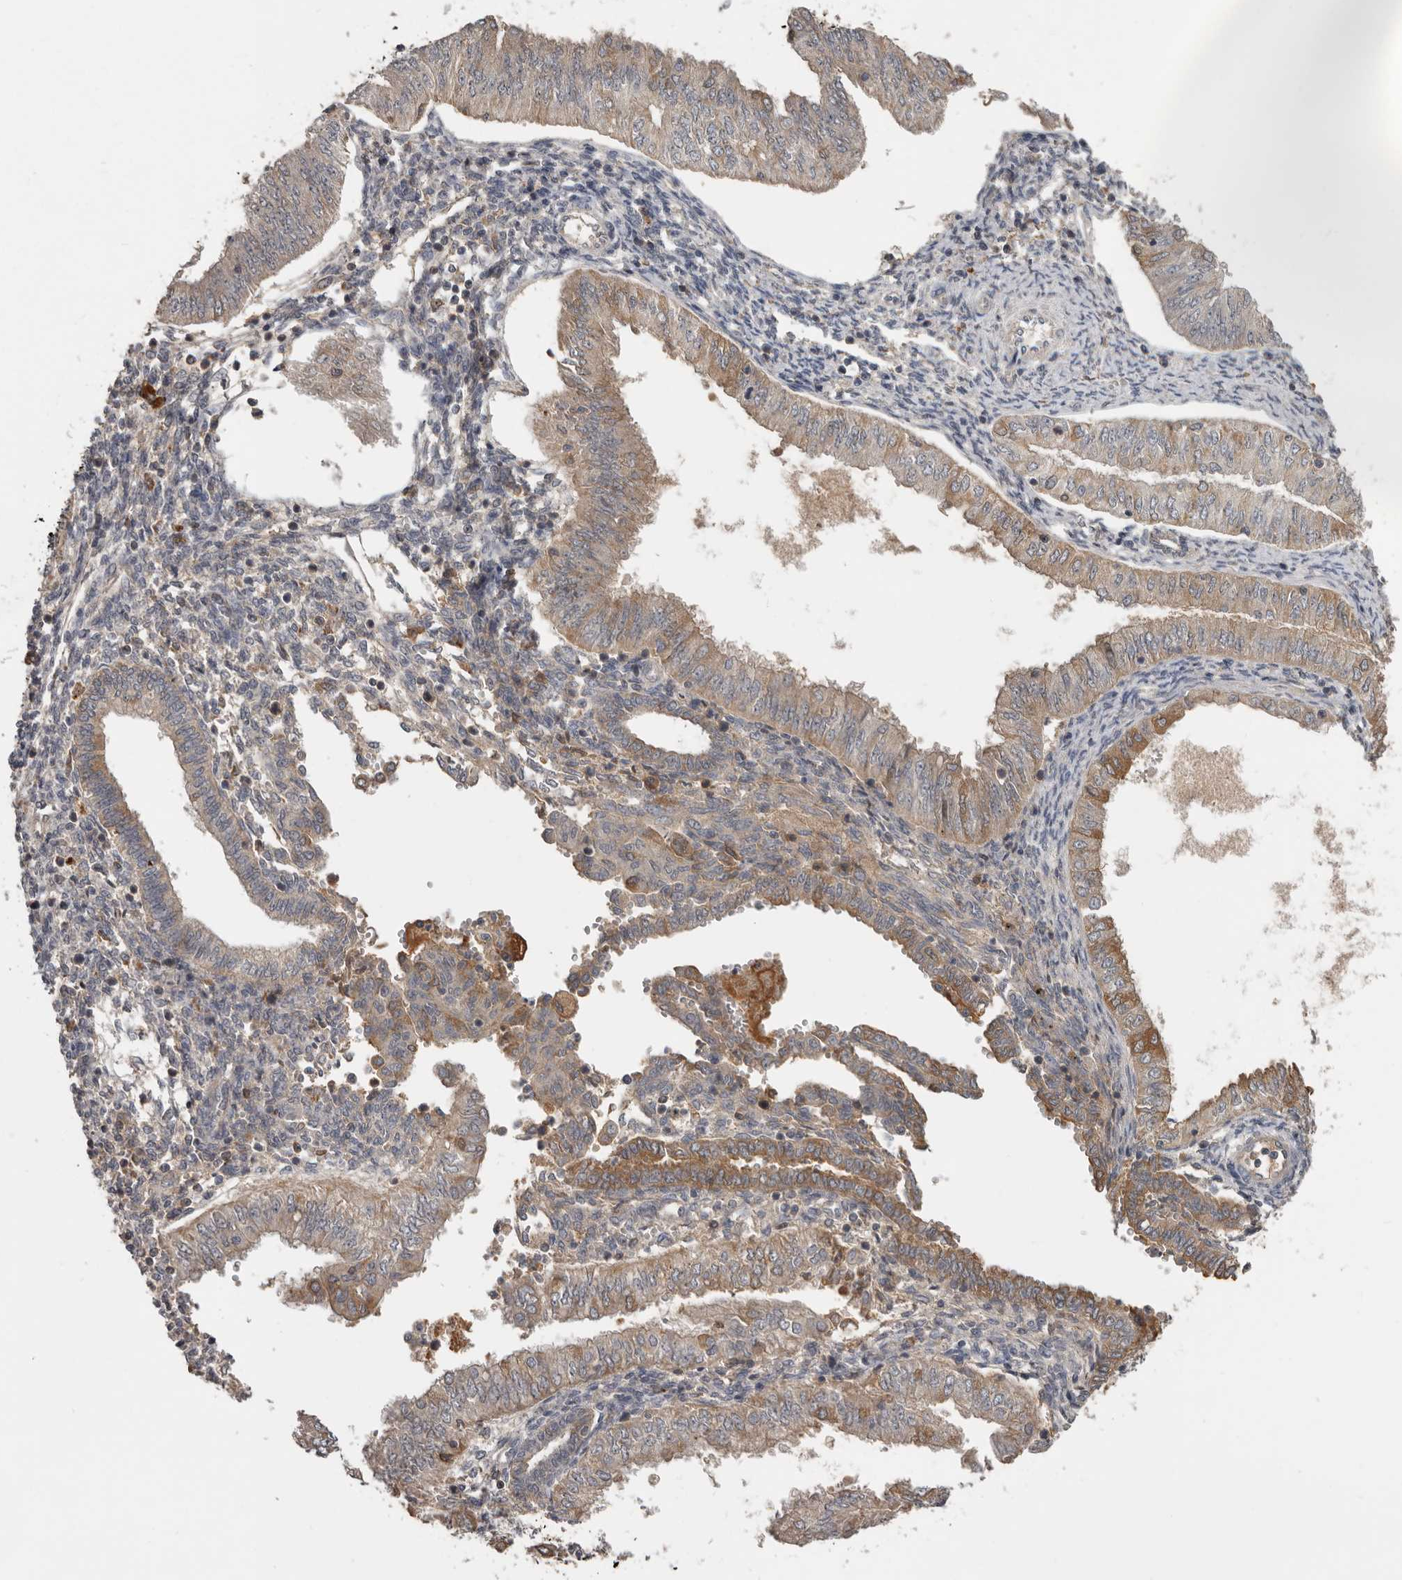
{"staining": {"intensity": "moderate", "quantity": "25%-75%", "location": "cytoplasmic/membranous"}, "tissue": "endometrial cancer", "cell_type": "Tumor cells", "image_type": "cancer", "snomed": [{"axis": "morphology", "description": "Normal tissue, NOS"}, {"axis": "morphology", "description": "Adenocarcinoma, NOS"}, {"axis": "topography", "description": "Endometrium"}], "caption": "This histopathology image demonstrates IHC staining of endometrial adenocarcinoma, with medium moderate cytoplasmic/membranous staining in approximately 25%-75% of tumor cells.", "gene": "NMUR1", "patient": {"sex": "female", "age": 53}}